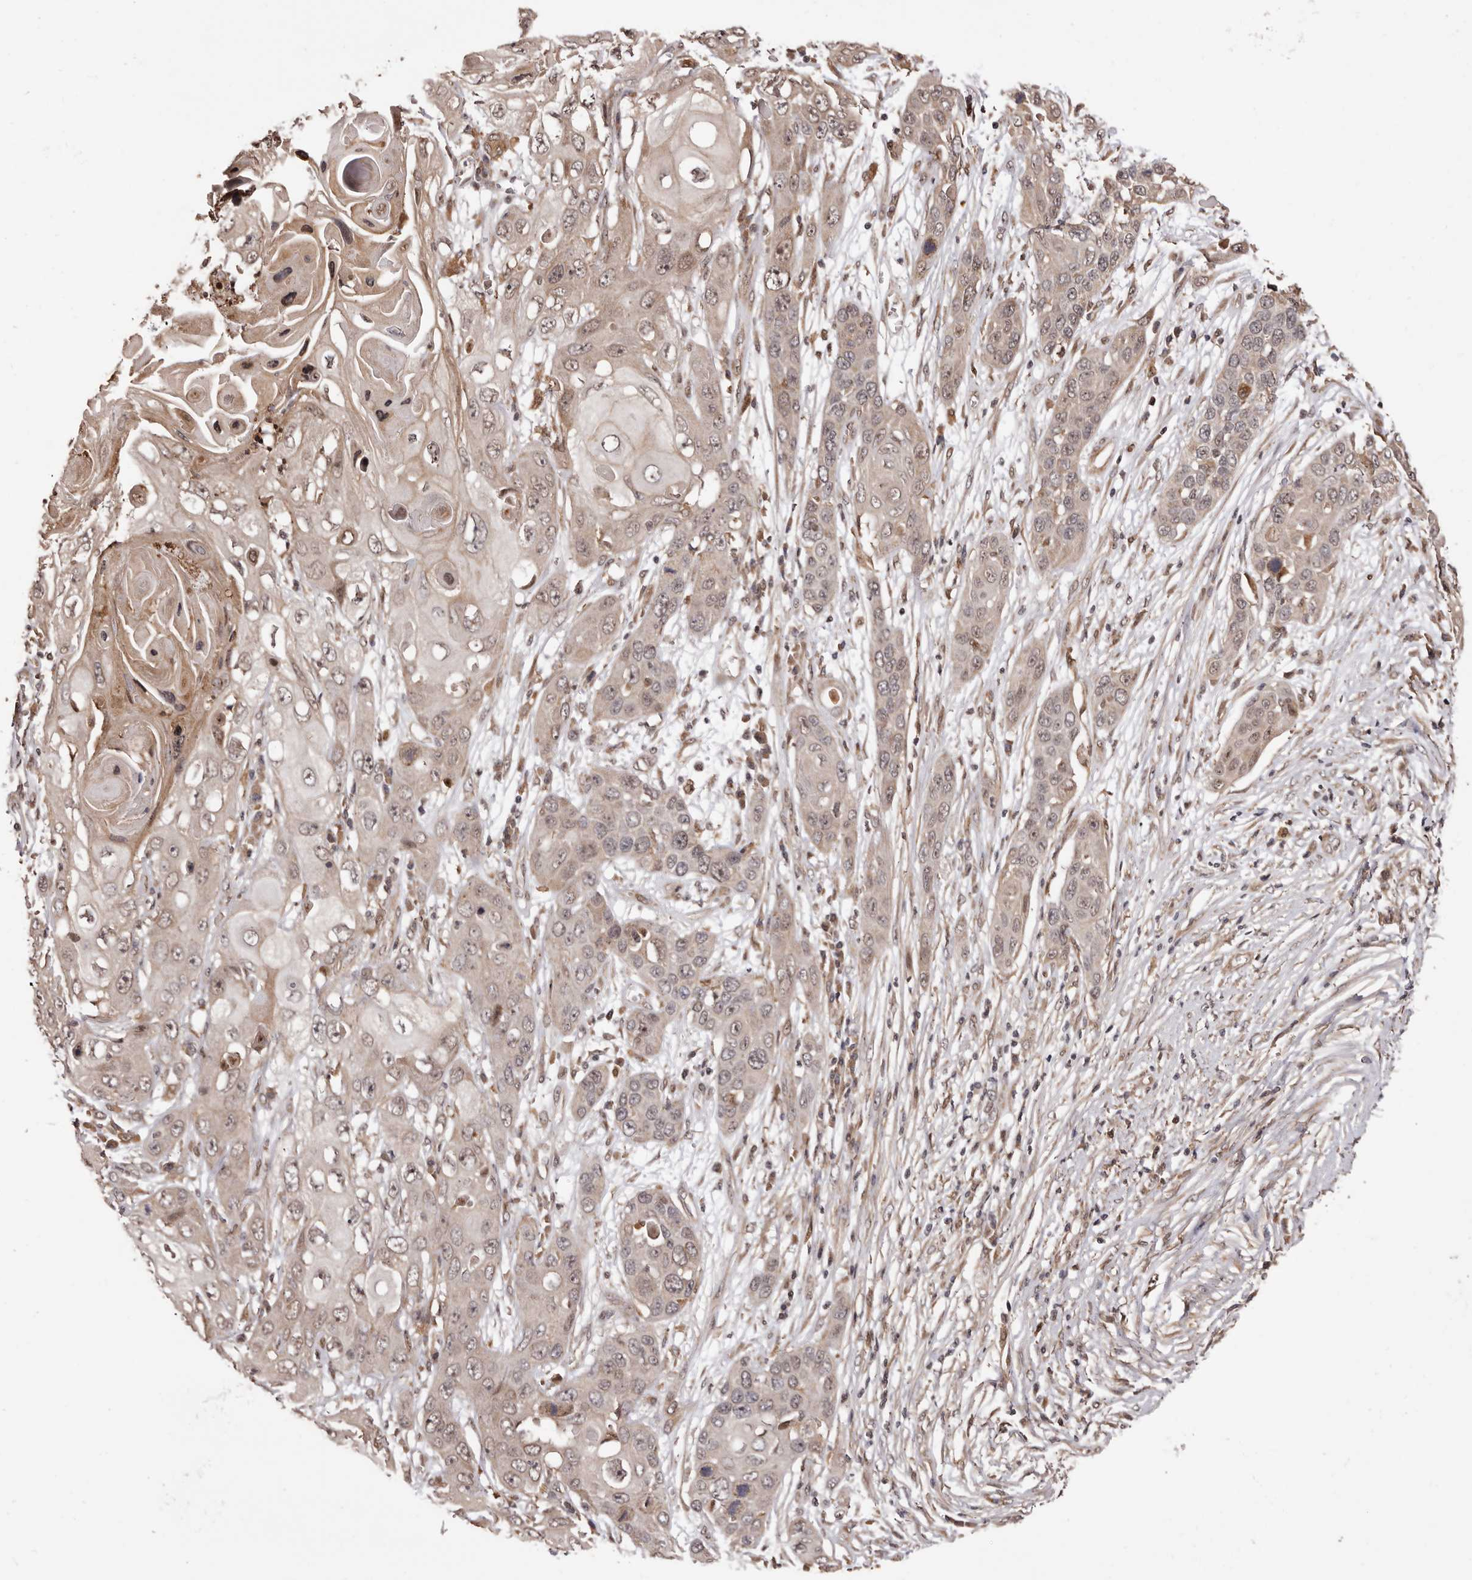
{"staining": {"intensity": "weak", "quantity": ">75%", "location": "cytoplasmic/membranous,nuclear"}, "tissue": "skin cancer", "cell_type": "Tumor cells", "image_type": "cancer", "snomed": [{"axis": "morphology", "description": "Squamous cell carcinoma, NOS"}, {"axis": "topography", "description": "Skin"}], "caption": "Skin cancer tissue exhibits weak cytoplasmic/membranous and nuclear expression in approximately >75% of tumor cells", "gene": "ZCCHC7", "patient": {"sex": "male", "age": 55}}